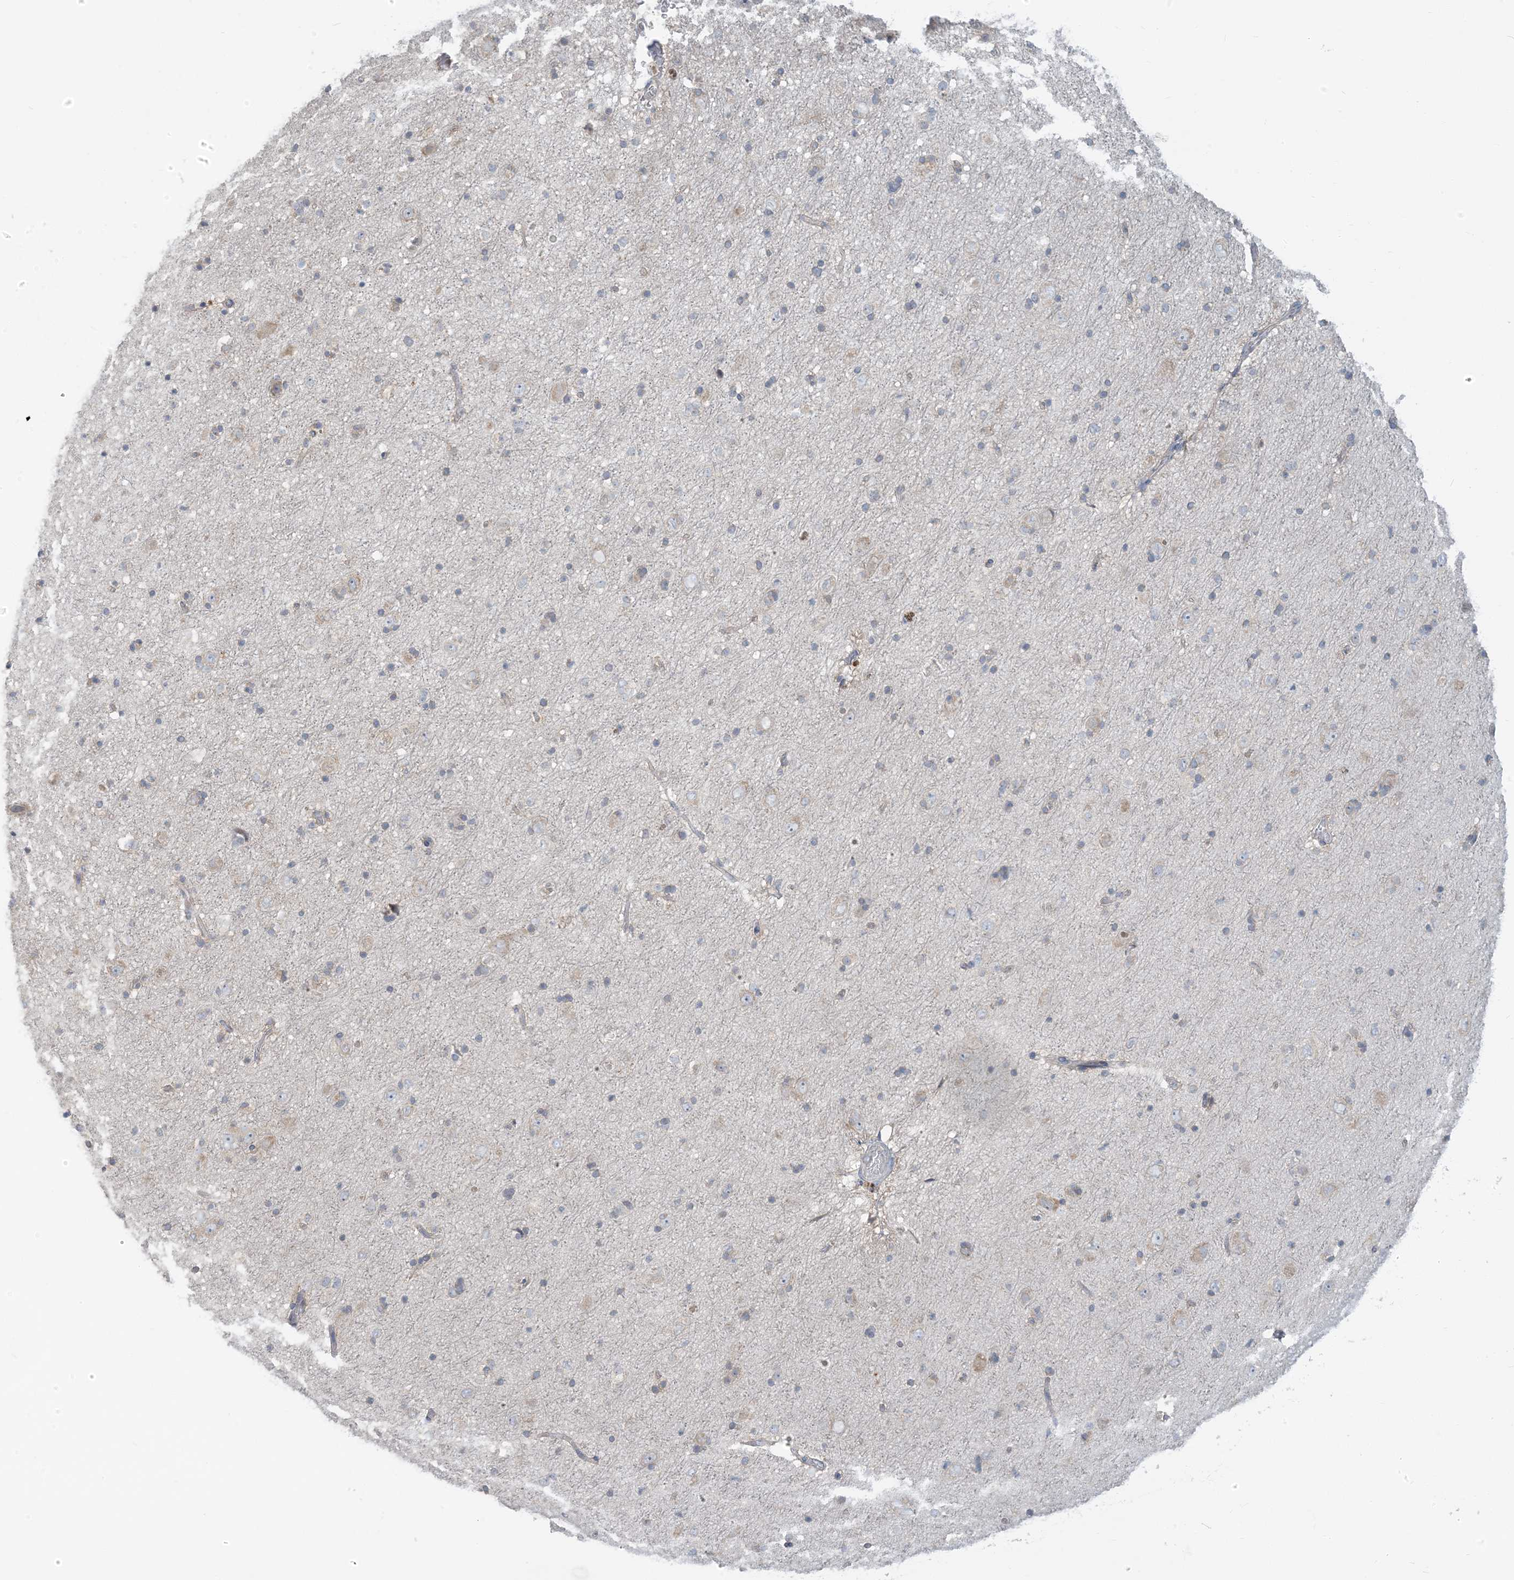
{"staining": {"intensity": "weak", "quantity": "25%-75%", "location": "cytoplasmic/membranous"}, "tissue": "cerebral cortex", "cell_type": "Endothelial cells", "image_type": "normal", "snomed": [{"axis": "morphology", "description": "Normal tissue, NOS"}, {"axis": "topography", "description": "Cerebral cortex"}], "caption": "Endothelial cells reveal weak cytoplasmic/membranous positivity in approximately 25%-75% of cells in unremarkable cerebral cortex. The staining was performed using DAB (3,3'-diaminobenzidine) to visualize the protein expression in brown, while the nuclei were stained in blue with hematoxylin (Magnification: 20x).", "gene": "EEFSEC", "patient": {"sex": "male", "age": 34}}